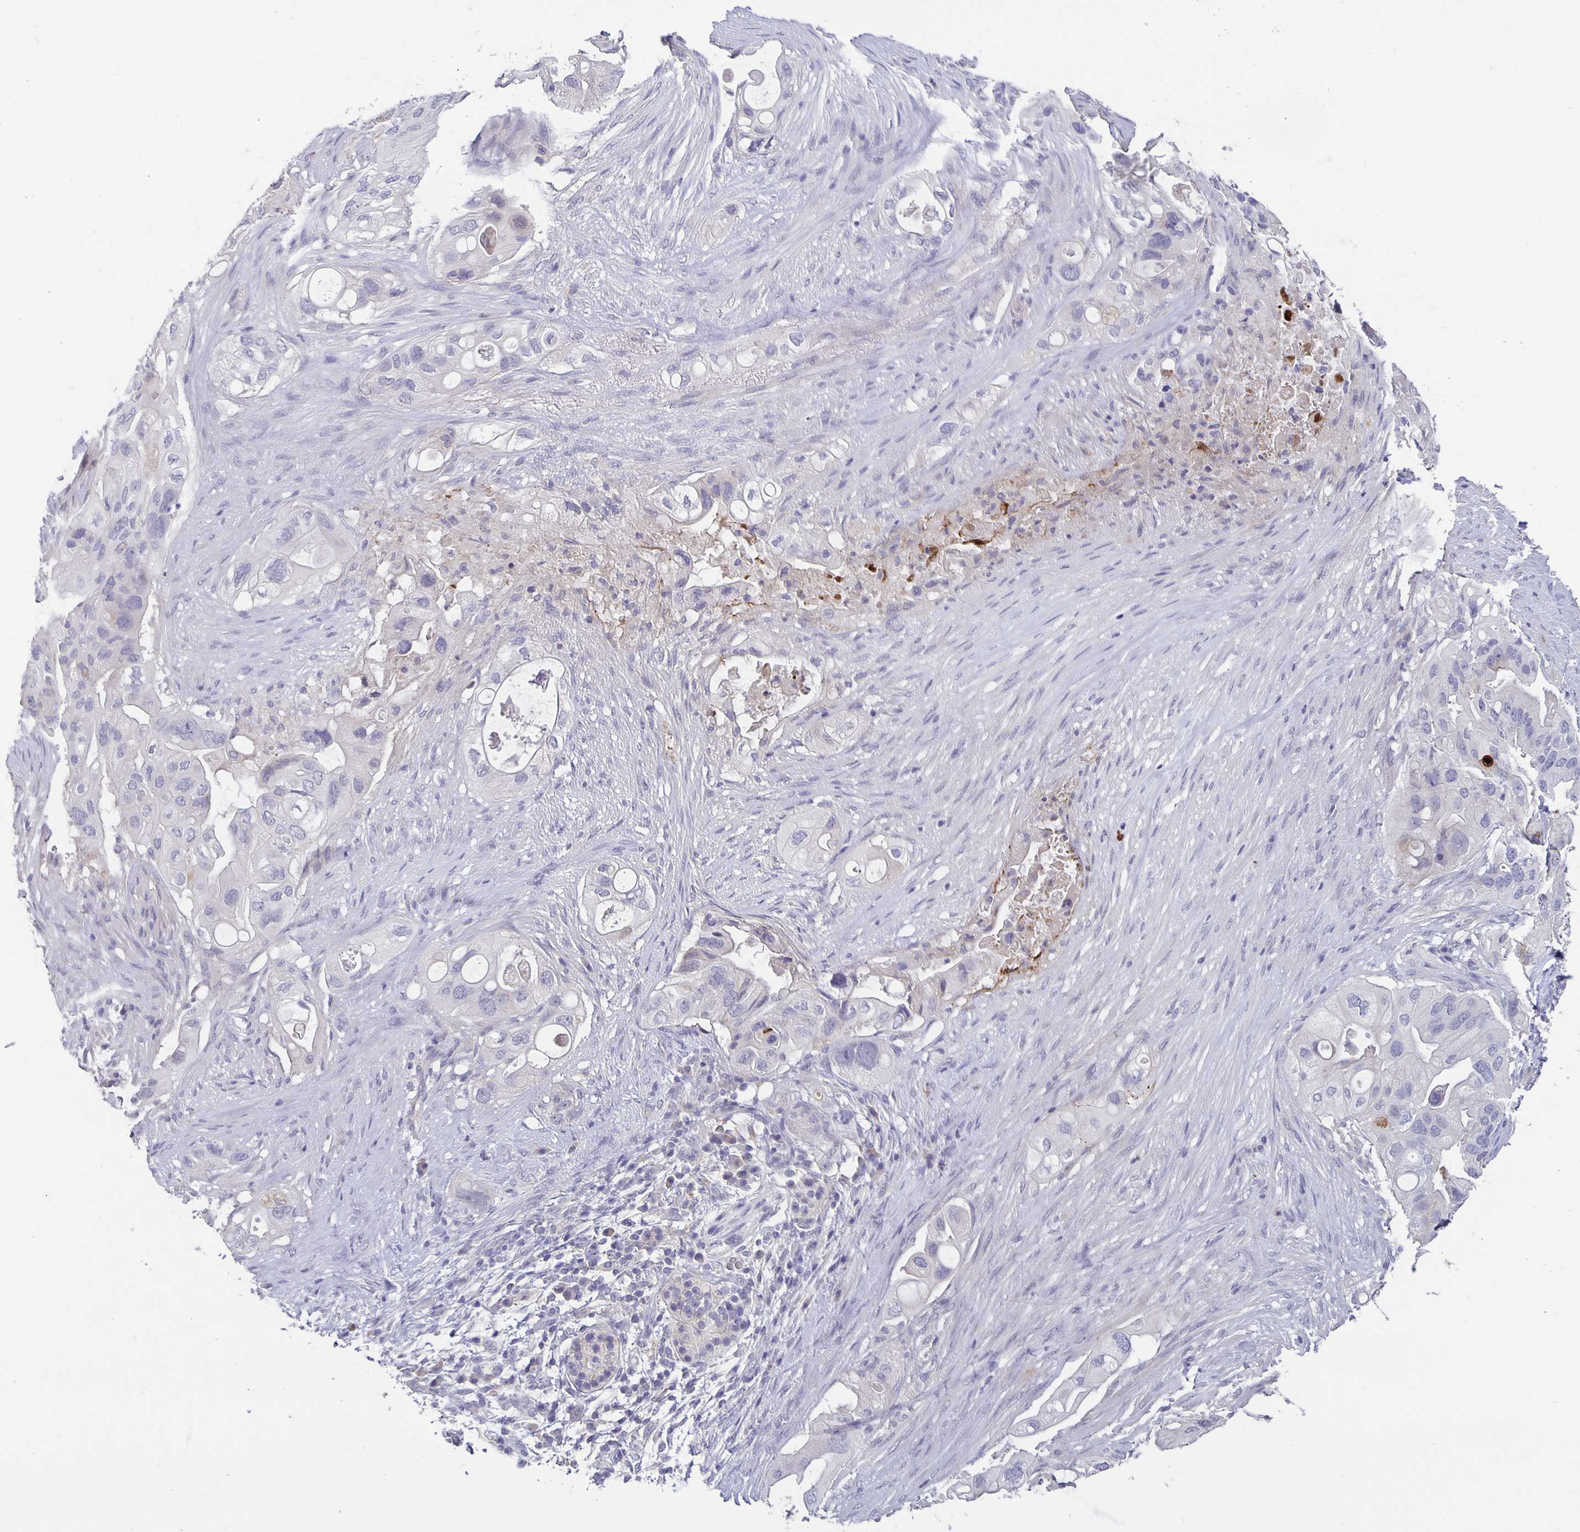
{"staining": {"intensity": "negative", "quantity": "none", "location": "none"}, "tissue": "pancreatic cancer", "cell_type": "Tumor cells", "image_type": "cancer", "snomed": [{"axis": "morphology", "description": "Adenocarcinoma, NOS"}, {"axis": "topography", "description": "Pancreas"}], "caption": "DAB immunohistochemical staining of pancreatic cancer shows no significant positivity in tumor cells. Brightfield microscopy of IHC stained with DAB (3,3'-diaminobenzidine) (brown) and hematoxylin (blue), captured at high magnification.", "gene": "GDF15", "patient": {"sex": "female", "age": 72}}